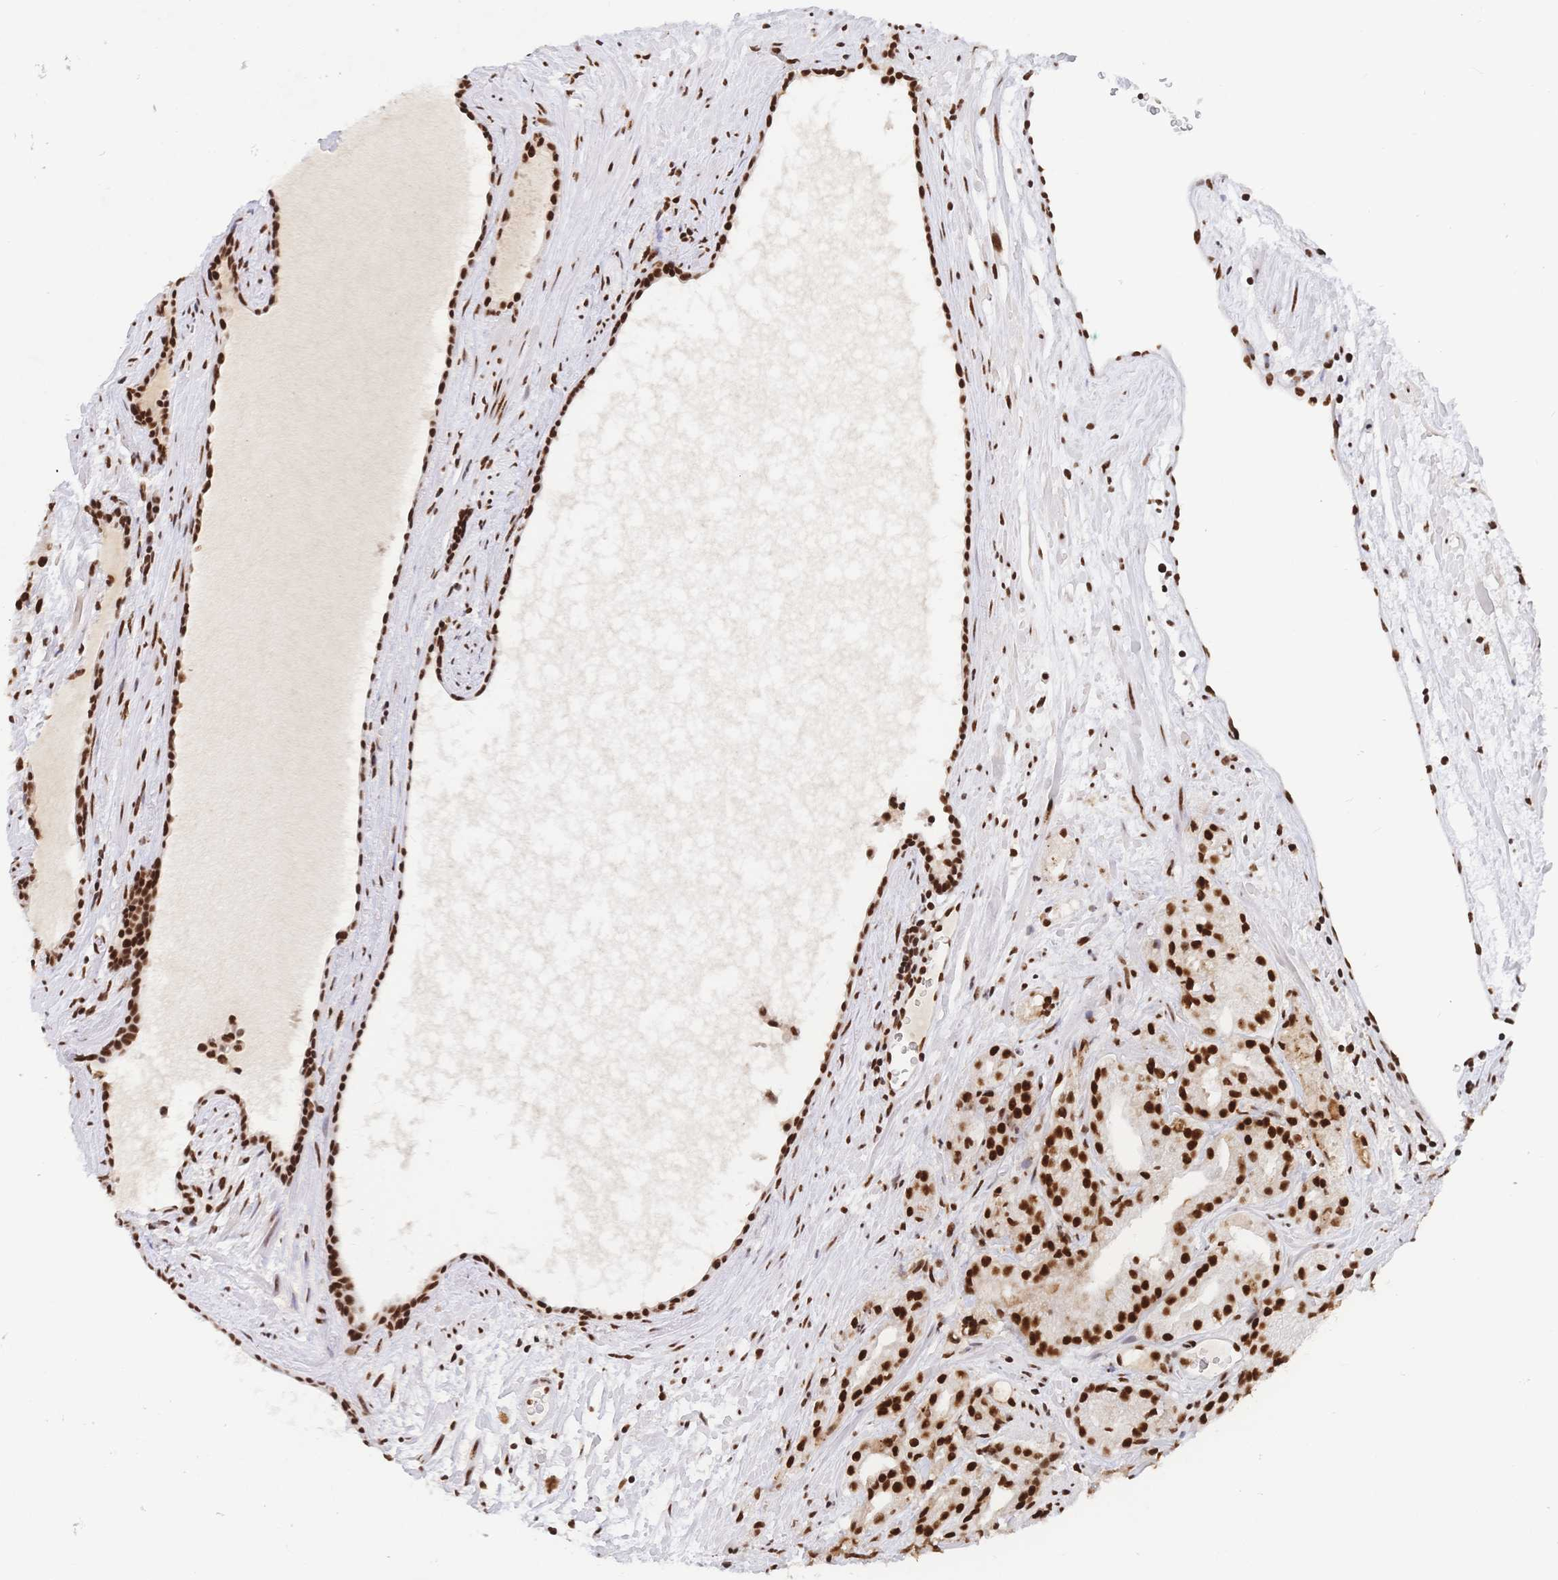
{"staining": {"intensity": "strong", "quantity": ">75%", "location": "nuclear"}, "tissue": "prostate cancer", "cell_type": "Tumor cells", "image_type": "cancer", "snomed": [{"axis": "morphology", "description": "Adenocarcinoma, High grade"}, {"axis": "topography", "description": "Prostate"}], "caption": "Immunohistochemical staining of high-grade adenocarcinoma (prostate) demonstrates strong nuclear protein positivity in about >75% of tumor cells.", "gene": "SRSF1", "patient": {"sex": "male", "age": 68}}